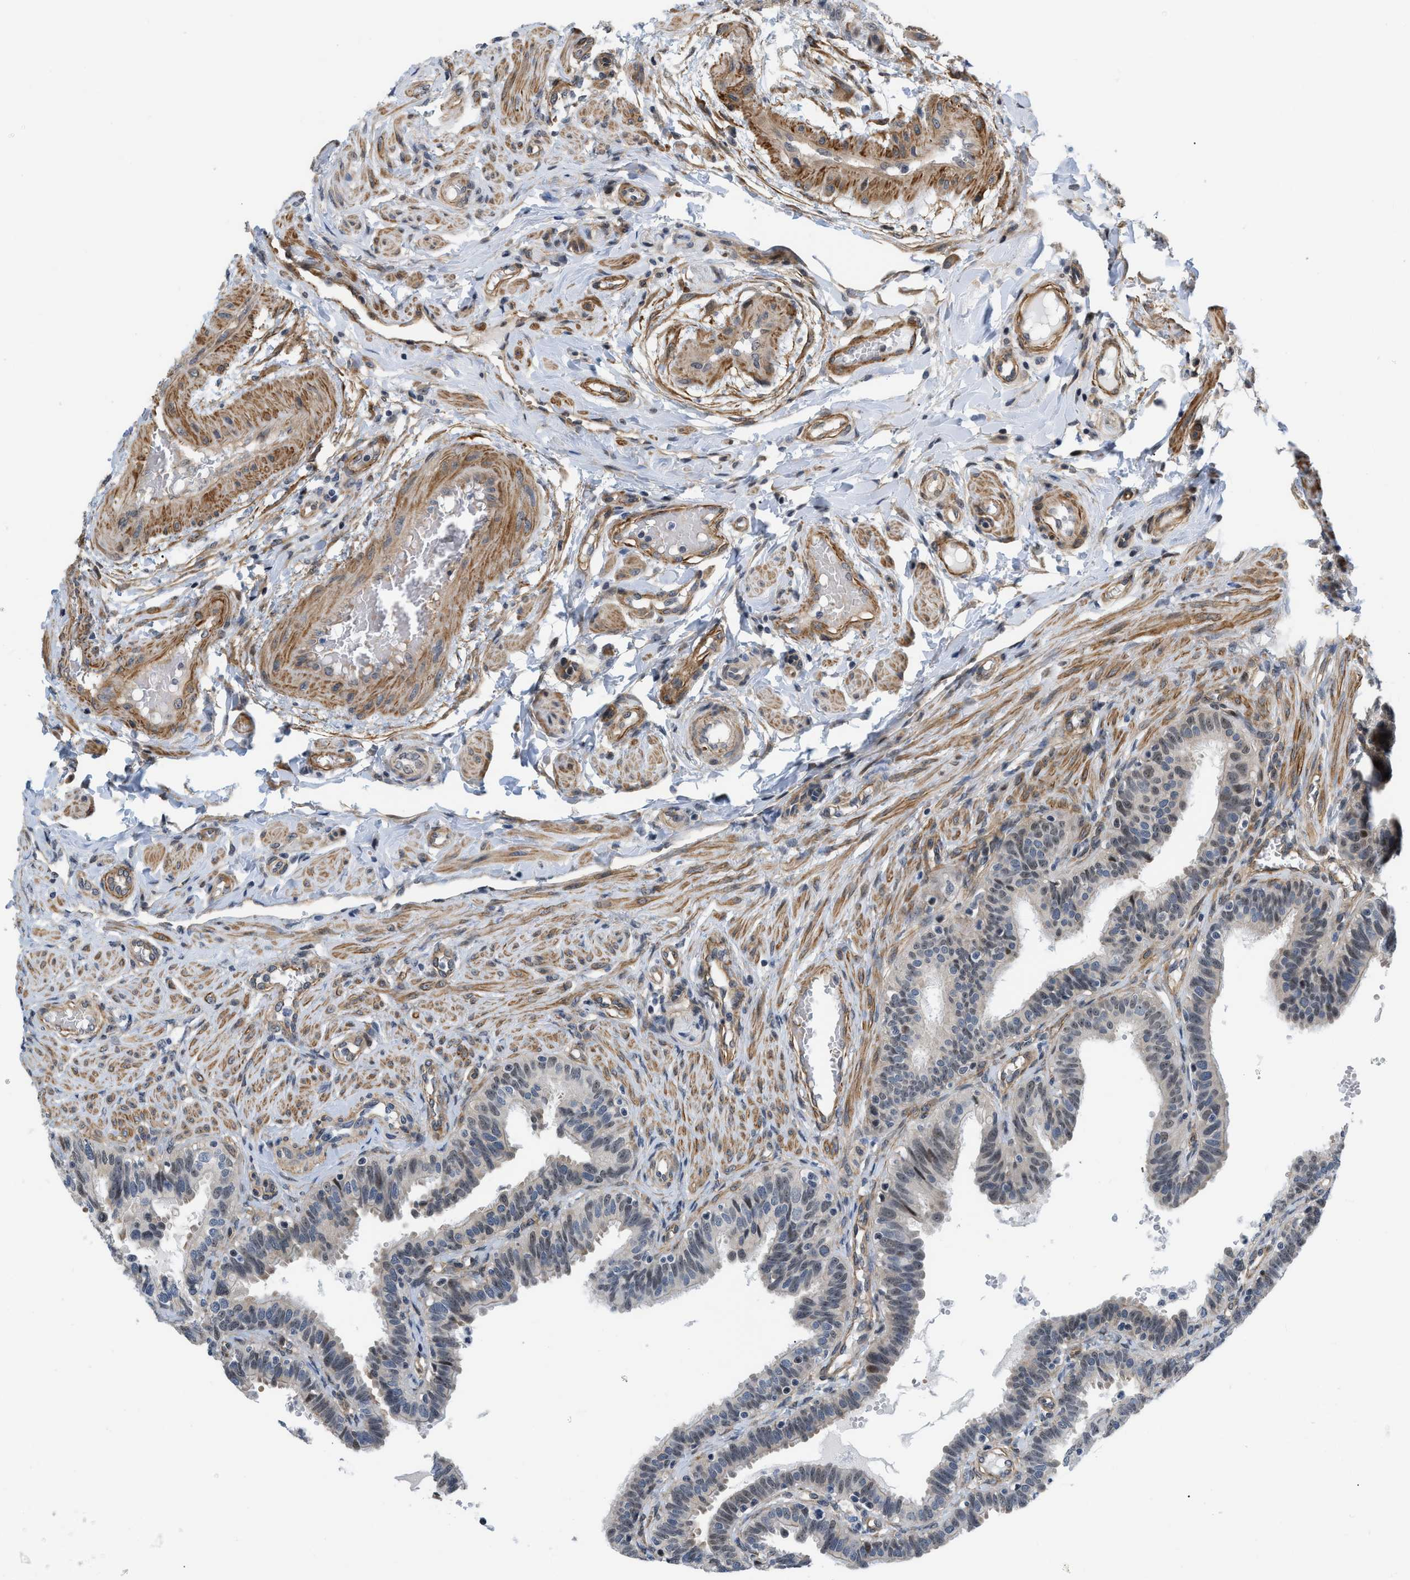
{"staining": {"intensity": "weak", "quantity": "<25%", "location": "cytoplasmic/membranous"}, "tissue": "fallopian tube", "cell_type": "Glandular cells", "image_type": "normal", "snomed": [{"axis": "morphology", "description": "Normal tissue, NOS"}, {"axis": "topography", "description": "Fallopian tube"}, {"axis": "topography", "description": "Placenta"}], "caption": "This photomicrograph is of normal fallopian tube stained with IHC to label a protein in brown with the nuclei are counter-stained blue. There is no positivity in glandular cells.", "gene": "GPRASP2", "patient": {"sex": "female", "age": 34}}